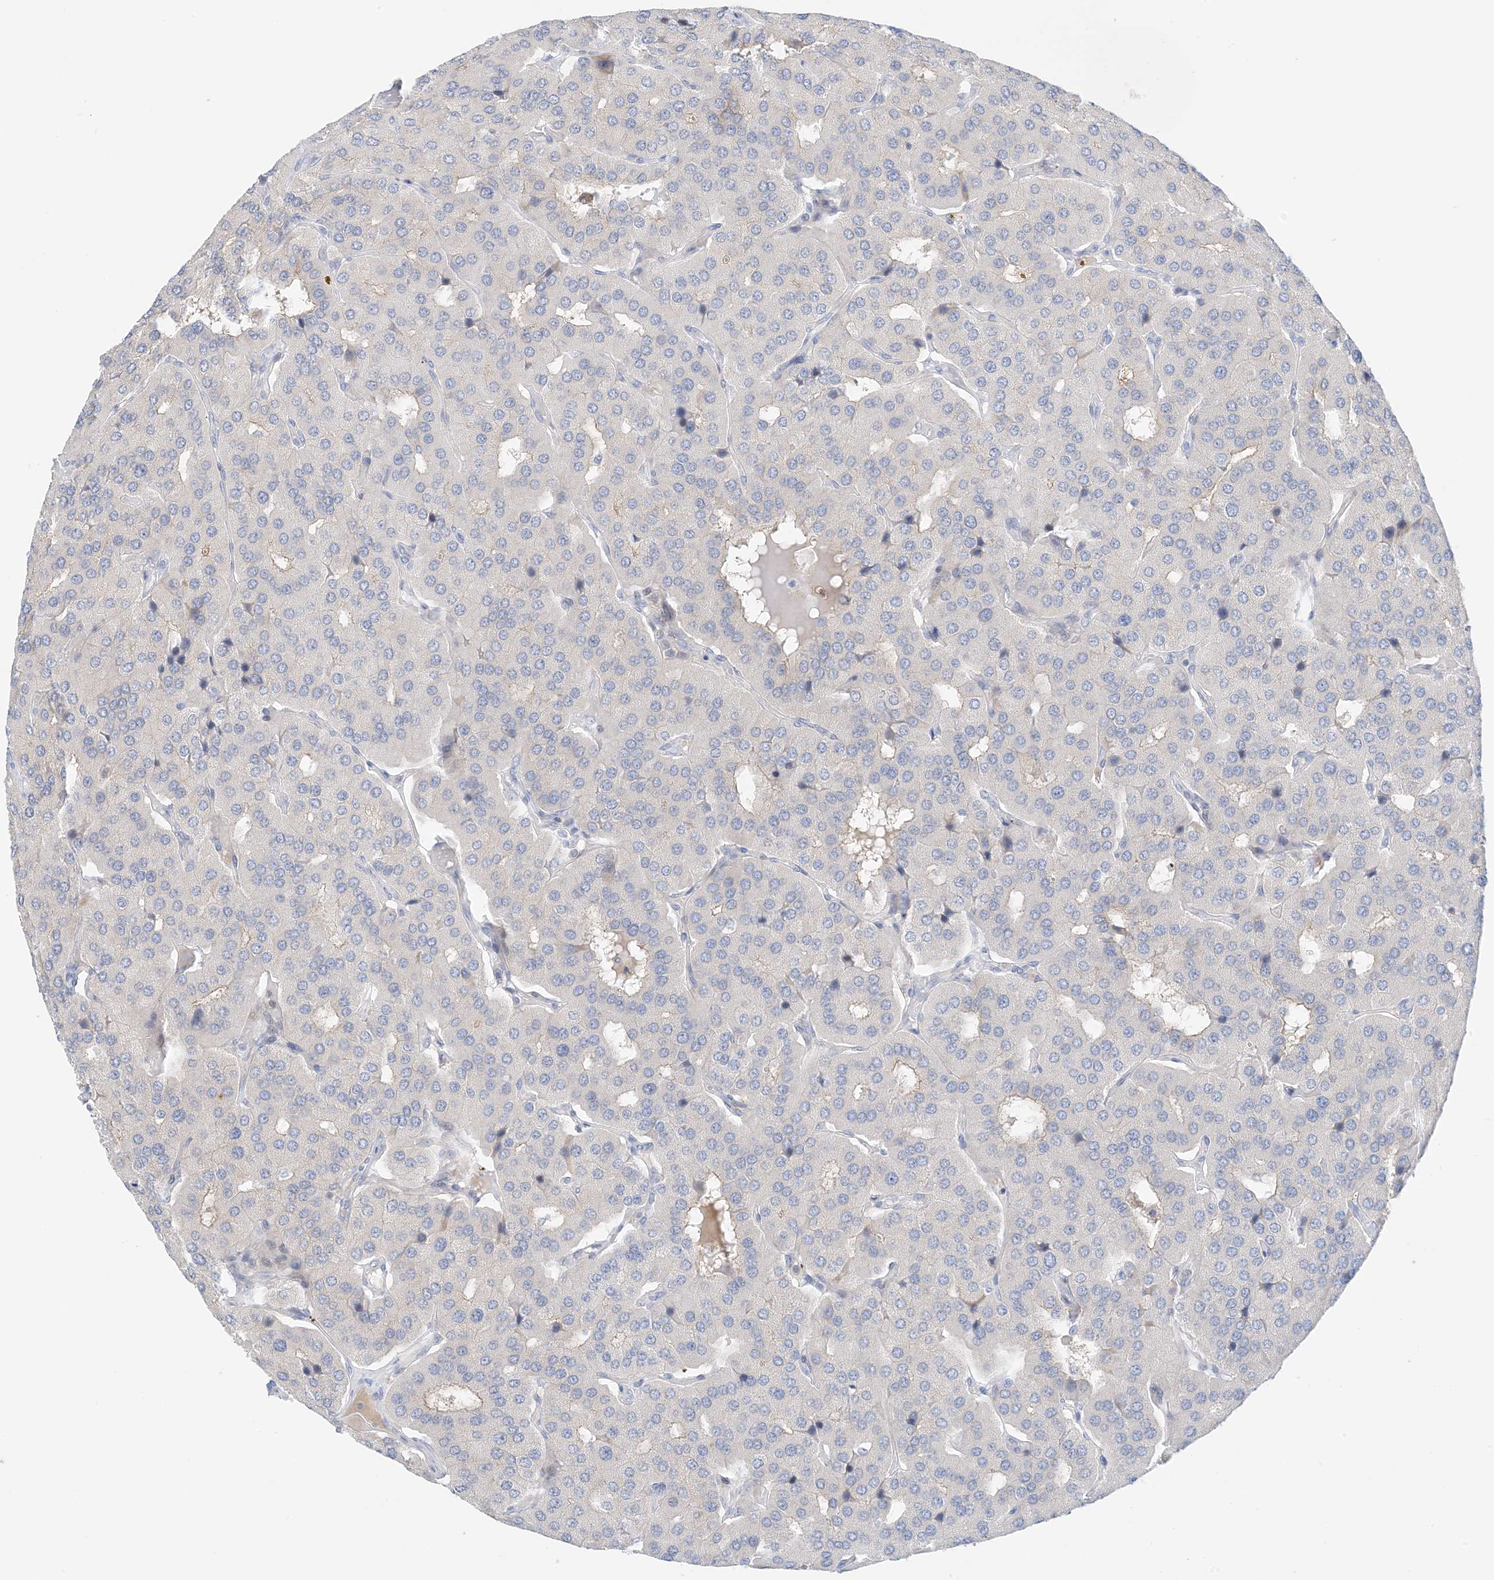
{"staining": {"intensity": "negative", "quantity": "none", "location": "none"}, "tissue": "parathyroid gland", "cell_type": "Glandular cells", "image_type": "normal", "snomed": [{"axis": "morphology", "description": "Normal tissue, NOS"}, {"axis": "morphology", "description": "Adenoma, NOS"}, {"axis": "topography", "description": "Parathyroid gland"}], "caption": "IHC histopathology image of unremarkable parathyroid gland: human parathyroid gland stained with DAB displays no significant protein positivity in glandular cells.", "gene": "KIFBP", "patient": {"sex": "female", "age": 86}}